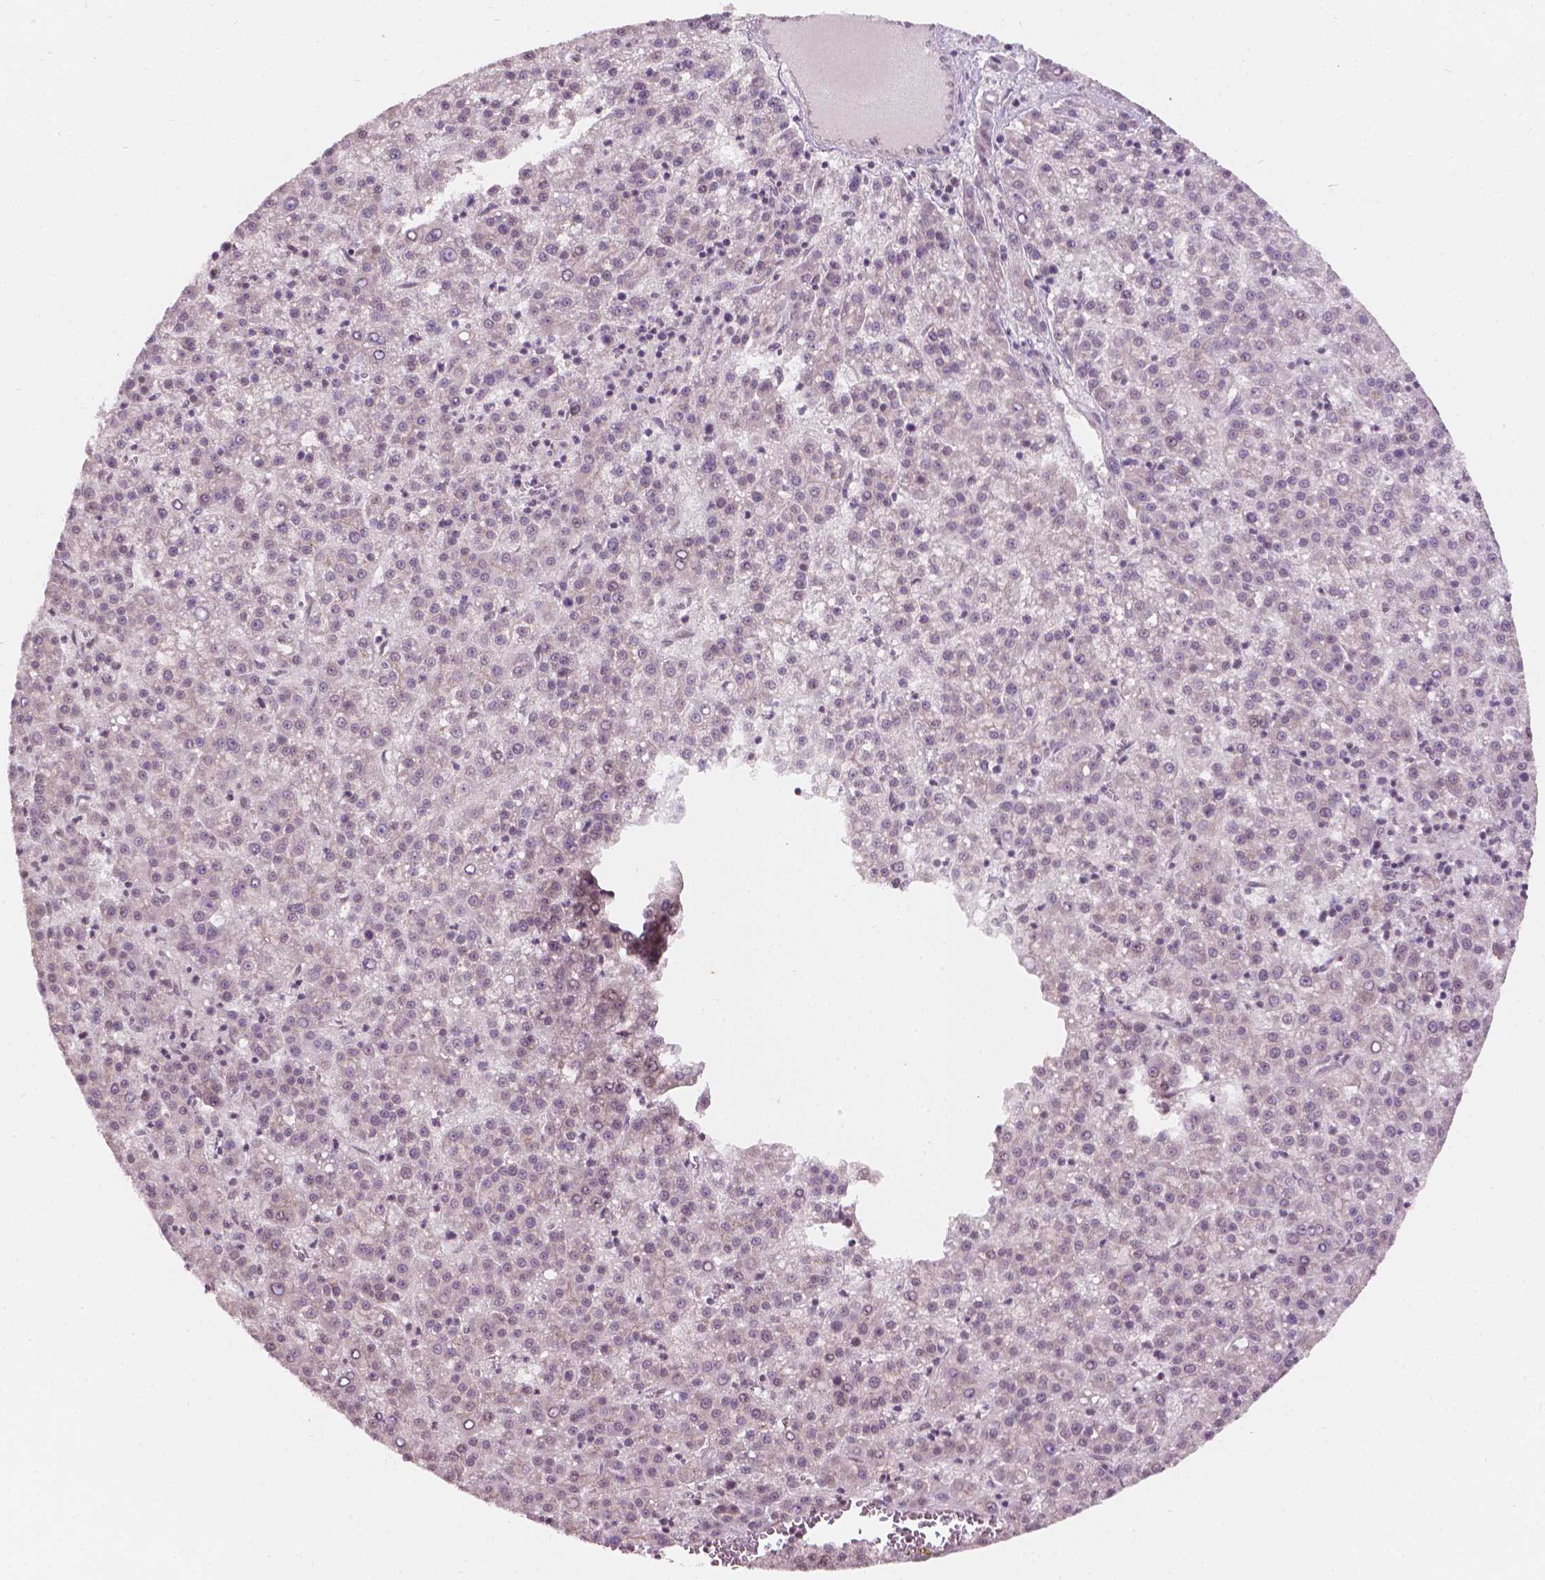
{"staining": {"intensity": "negative", "quantity": "none", "location": "none"}, "tissue": "liver cancer", "cell_type": "Tumor cells", "image_type": "cancer", "snomed": [{"axis": "morphology", "description": "Carcinoma, Hepatocellular, NOS"}, {"axis": "topography", "description": "Liver"}], "caption": "High power microscopy histopathology image of an IHC photomicrograph of hepatocellular carcinoma (liver), revealing no significant expression in tumor cells.", "gene": "NOS1AP", "patient": {"sex": "female", "age": 58}}